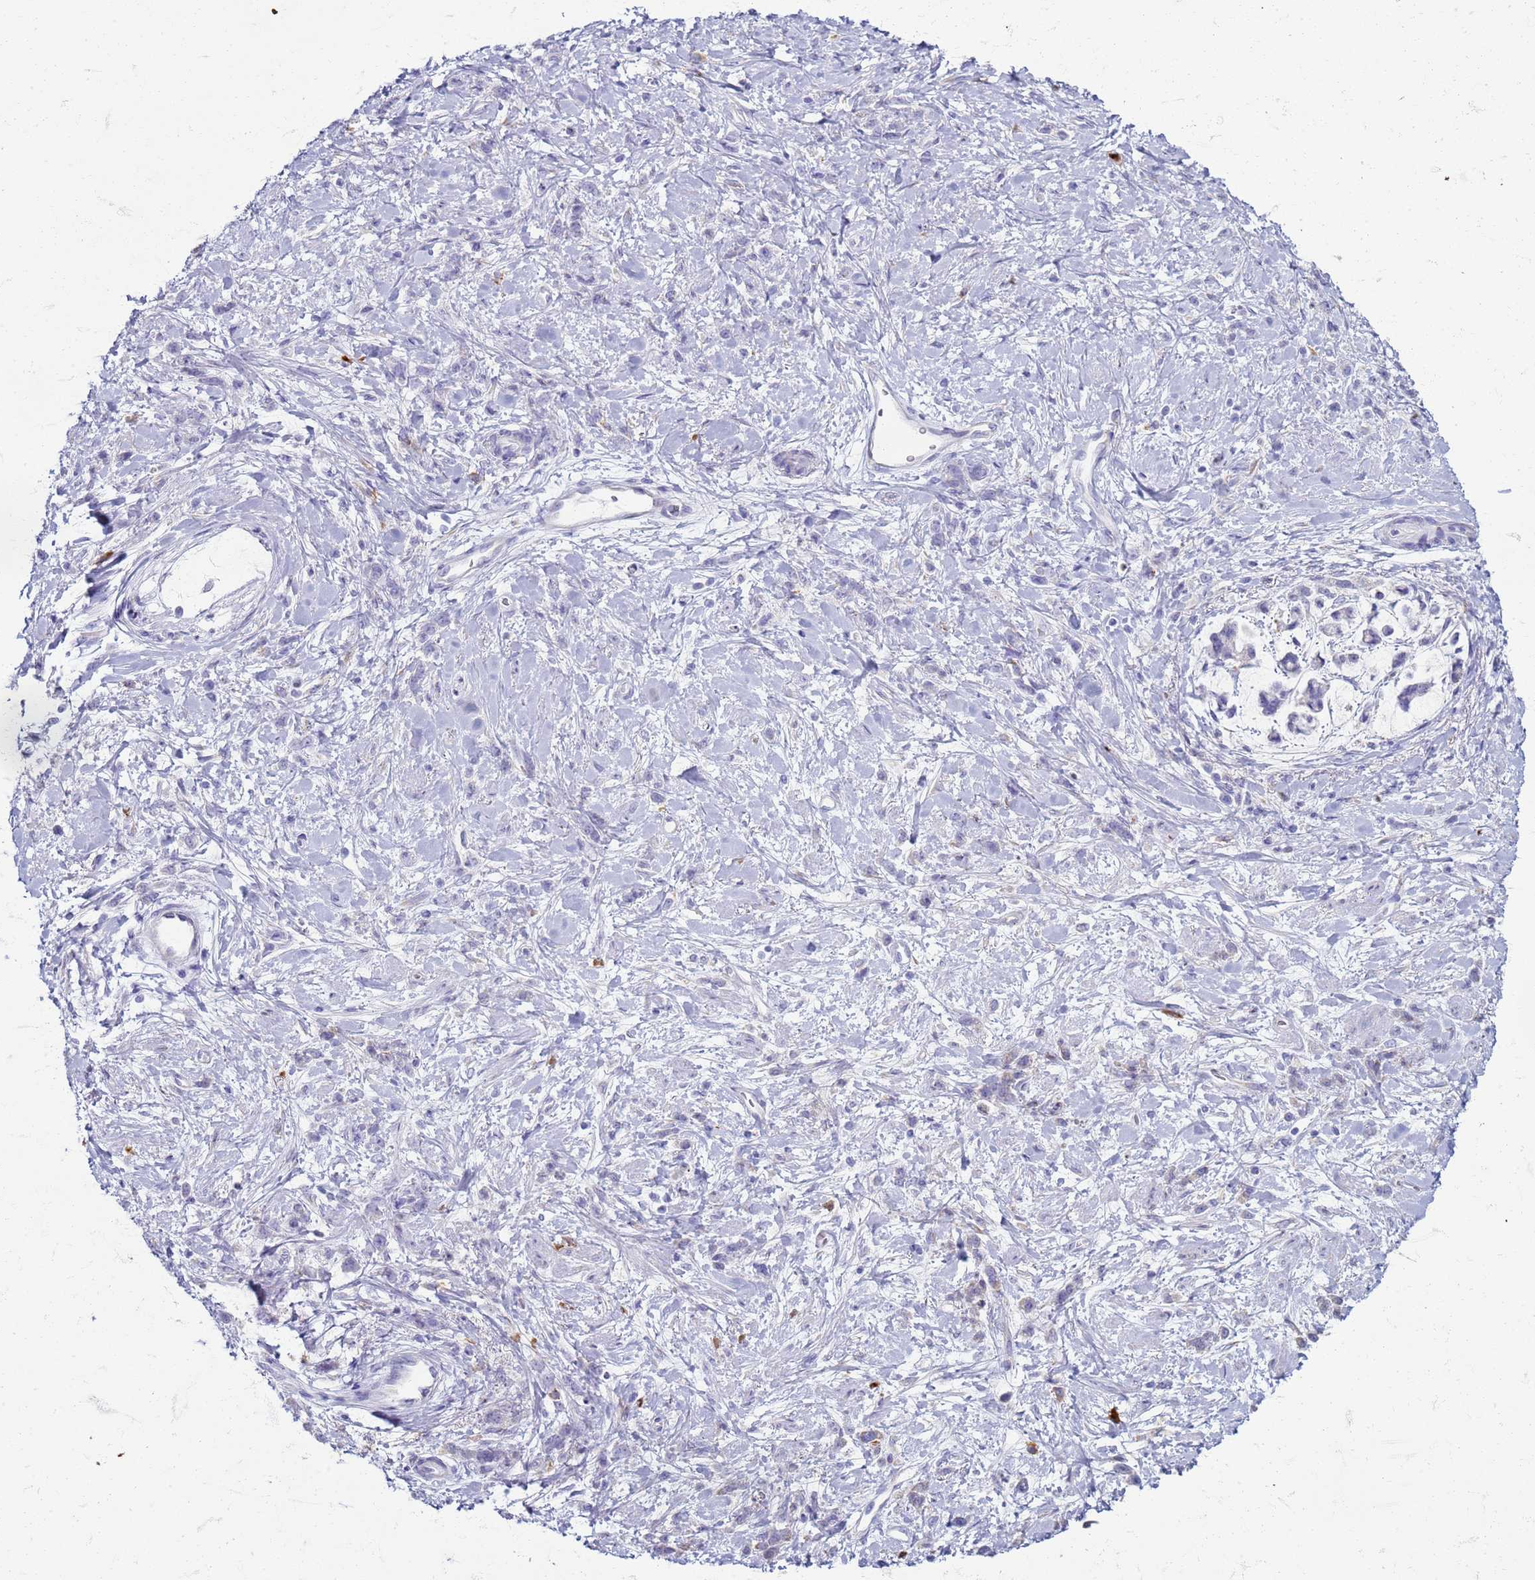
{"staining": {"intensity": "negative", "quantity": "none", "location": "none"}, "tissue": "stomach cancer", "cell_type": "Tumor cells", "image_type": "cancer", "snomed": [{"axis": "morphology", "description": "Adenocarcinoma, NOS"}, {"axis": "topography", "description": "Stomach"}], "caption": "Immunohistochemistry (IHC) photomicrograph of neoplastic tissue: human stomach cancer (adenocarcinoma) stained with DAB displays no significant protein positivity in tumor cells. (Brightfield microscopy of DAB immunohistochemistry (IHC) at high magnification).", "gene": "PDK3", "patient": {"sex": "female", "age": 60}}